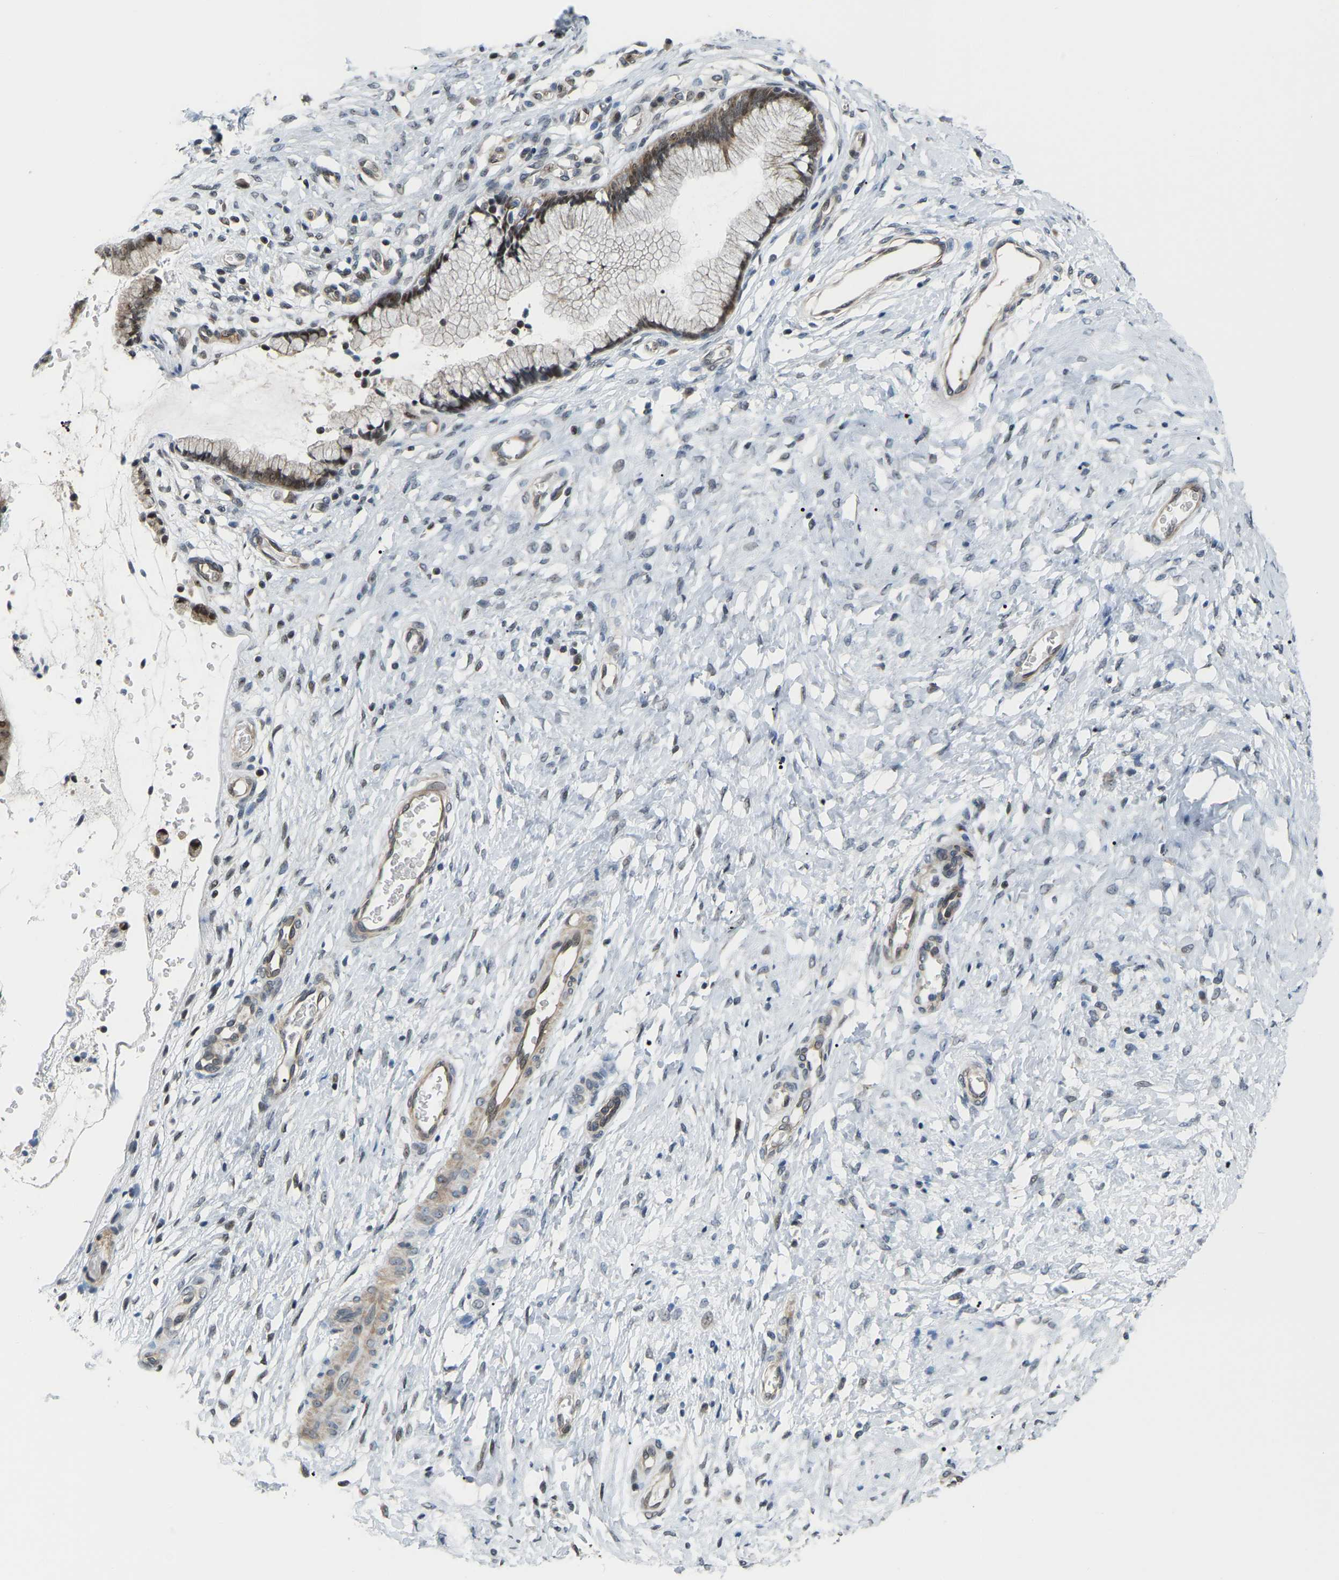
{"staining": {"intensity": "weak", "quantity": "25%-75%", "location": "nuclear"}, "tissue": "cervix", "cell_type": "Glandular cells", "image_type": "normal", "snomed": [{"axis": "morphology", "description": "Normal tissue, NOS"}, {"axis": "topography", "description": "Cervix"}], "caption": "Protein analysis of normal cervix exhibits weak nuclear expression in about 25%-75% of glandular cells. (Brightfield microscopy of DAB IHC at high magnification).", "gene": "CROT", "patient": {"sex": "female", "age": 55}}